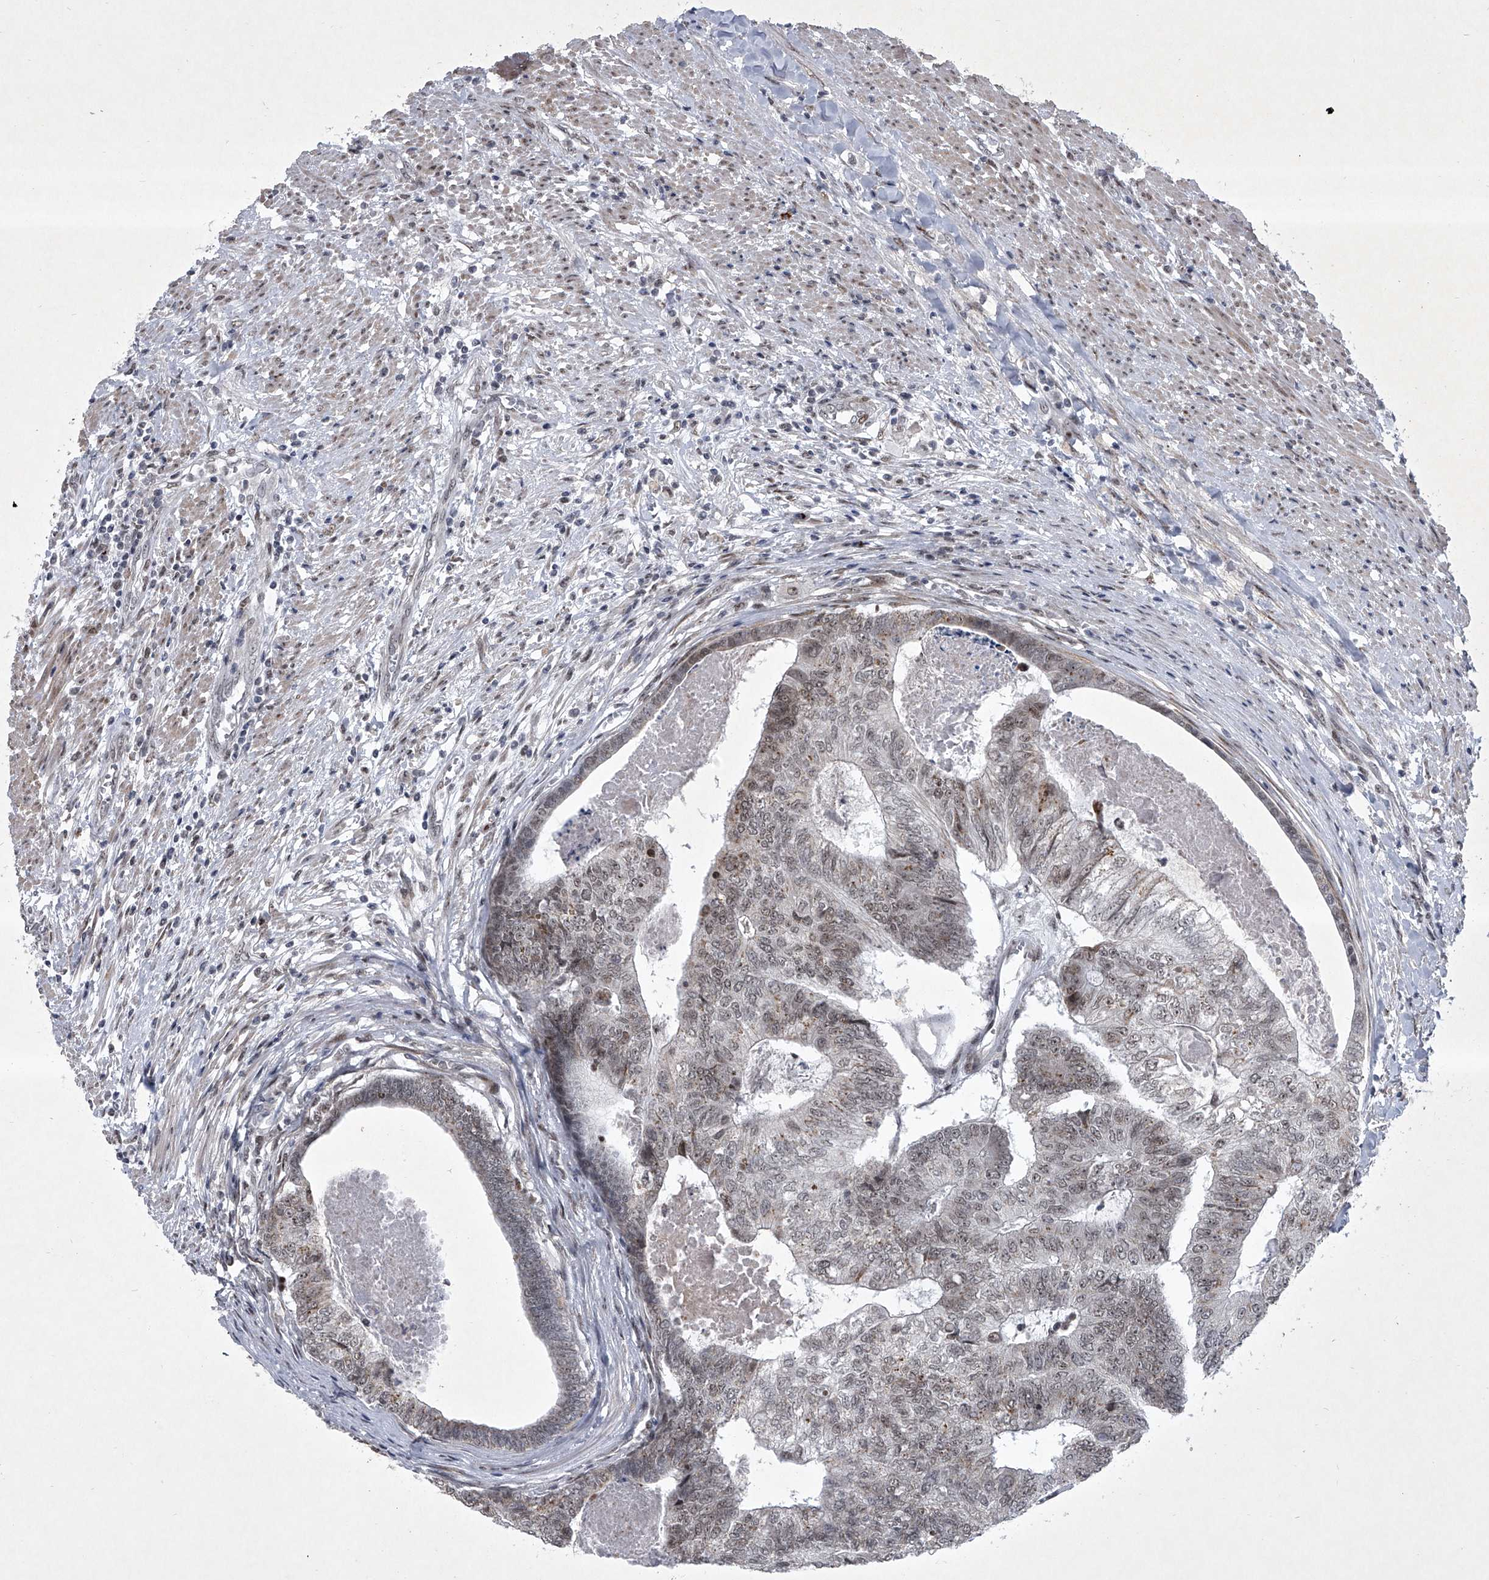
{"staining": {"intensity": "moderate", "quantity": "25%-75%", "location": "nuclear"}, "tissue": "colorectal cancer", "cell_type": "Tumor cells", "image_type": "cancer", "snomed": [{"axis": "morphology", "description": "Adenocarcinoma, NOS"}, {"axis": "topography", "description": "Colon"}], "caption": "IHC of human colorectal cancer demonstrates medium levels of moderate nuclear expression in about 25%-75% of tumor cells.", "gene": "MLLT1", "patient": {"sex": "female", "age": 67}}